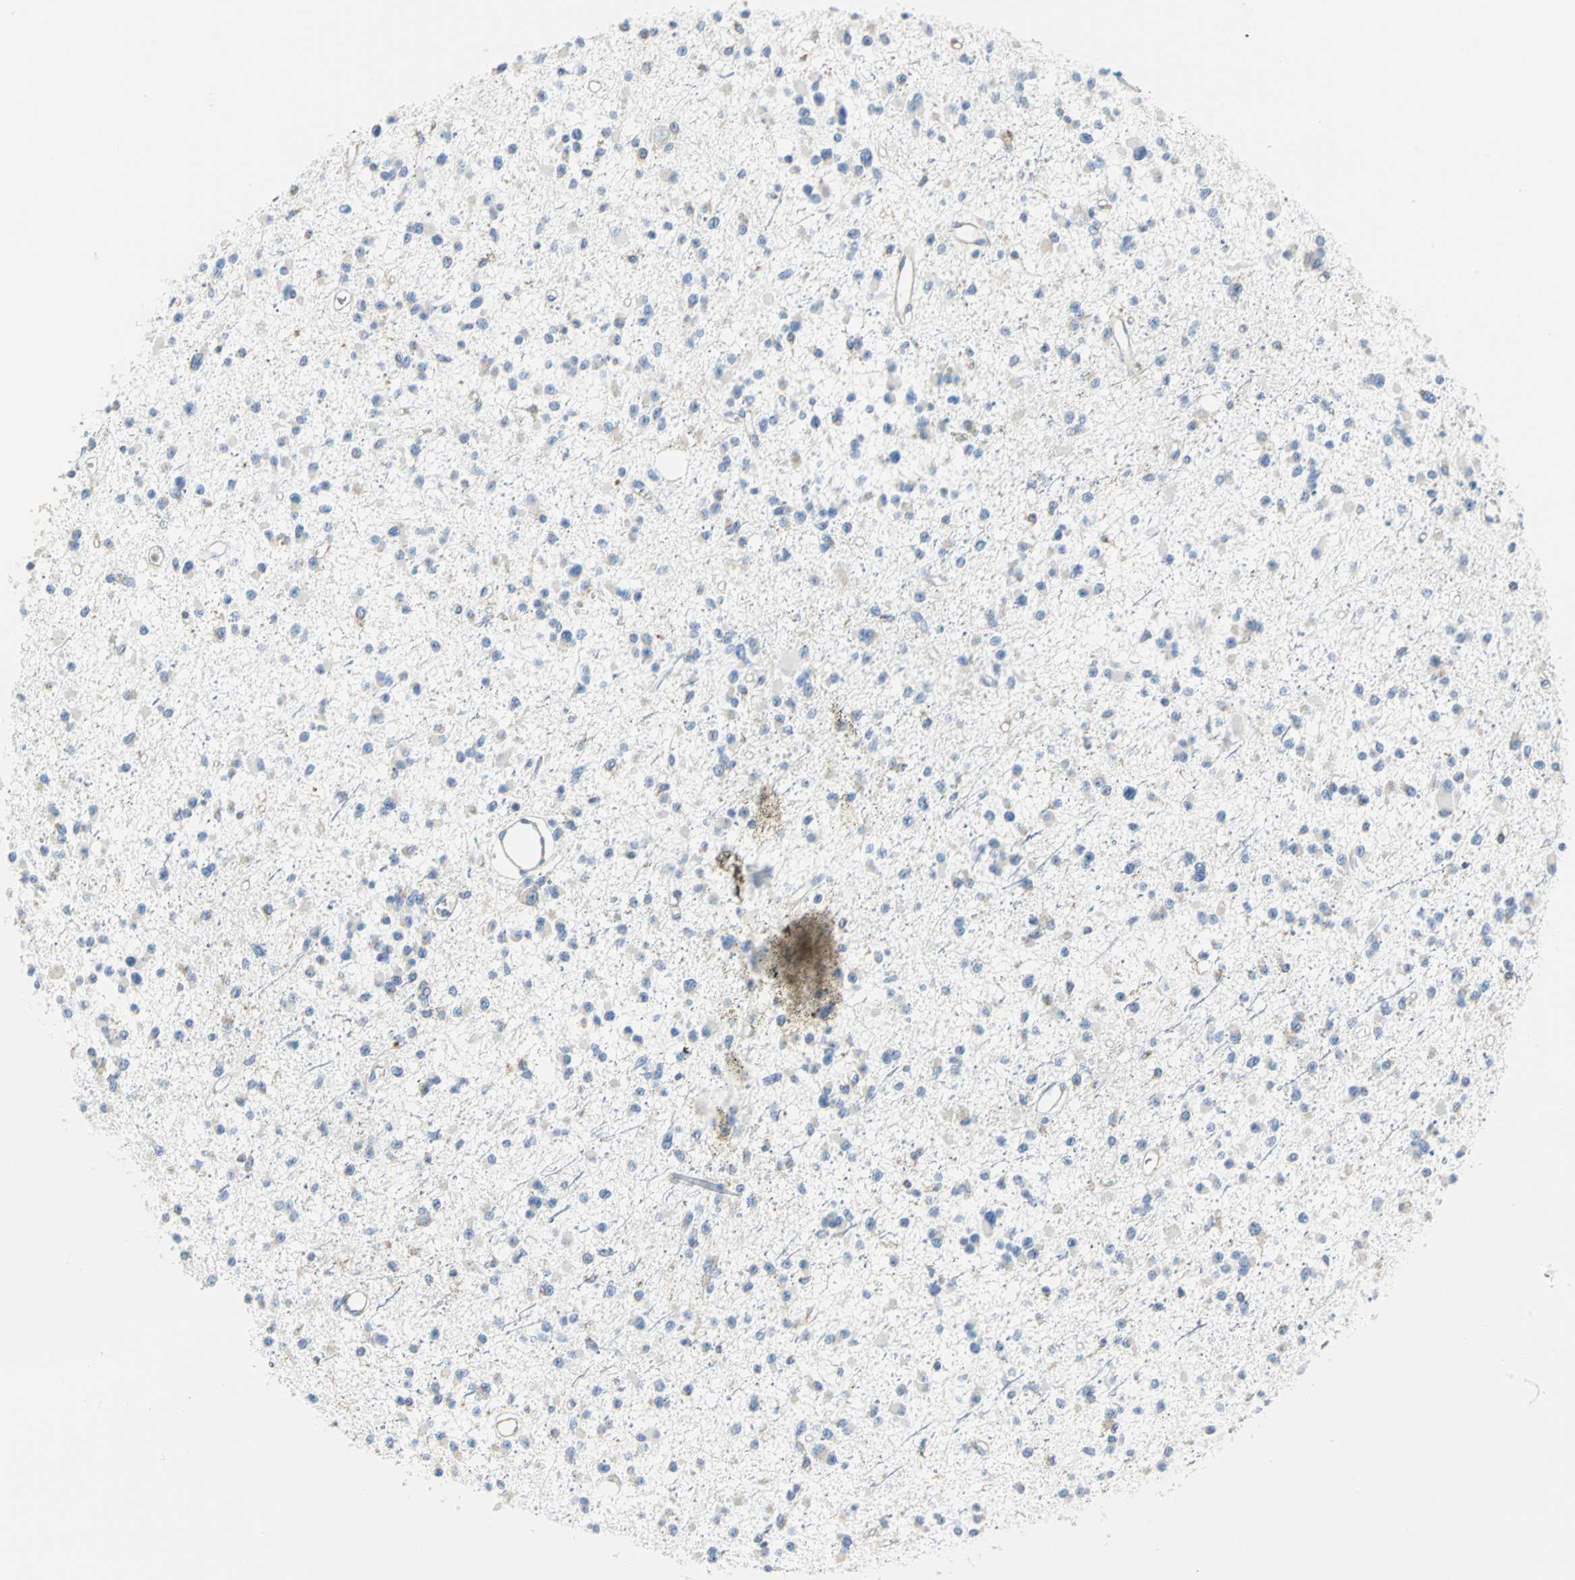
{"staining": {"intensity": "negative", "quantity": "none", "location": "none"}, "tissue": "glioma", "cell_type": "Tumor cells", "image_type": "cancer", "snomed": [{"axis": "morphology", "description": "Glioma, malignant, Low grade"}, {"axis": "topography", "description": "Brain"}], "caption": "The photomicrograph reveals no significant positivity in tumor cells of malignant low-grade glioma.", "gene": "GNRH2", "patient": {"sex": "female", "age": 22}}